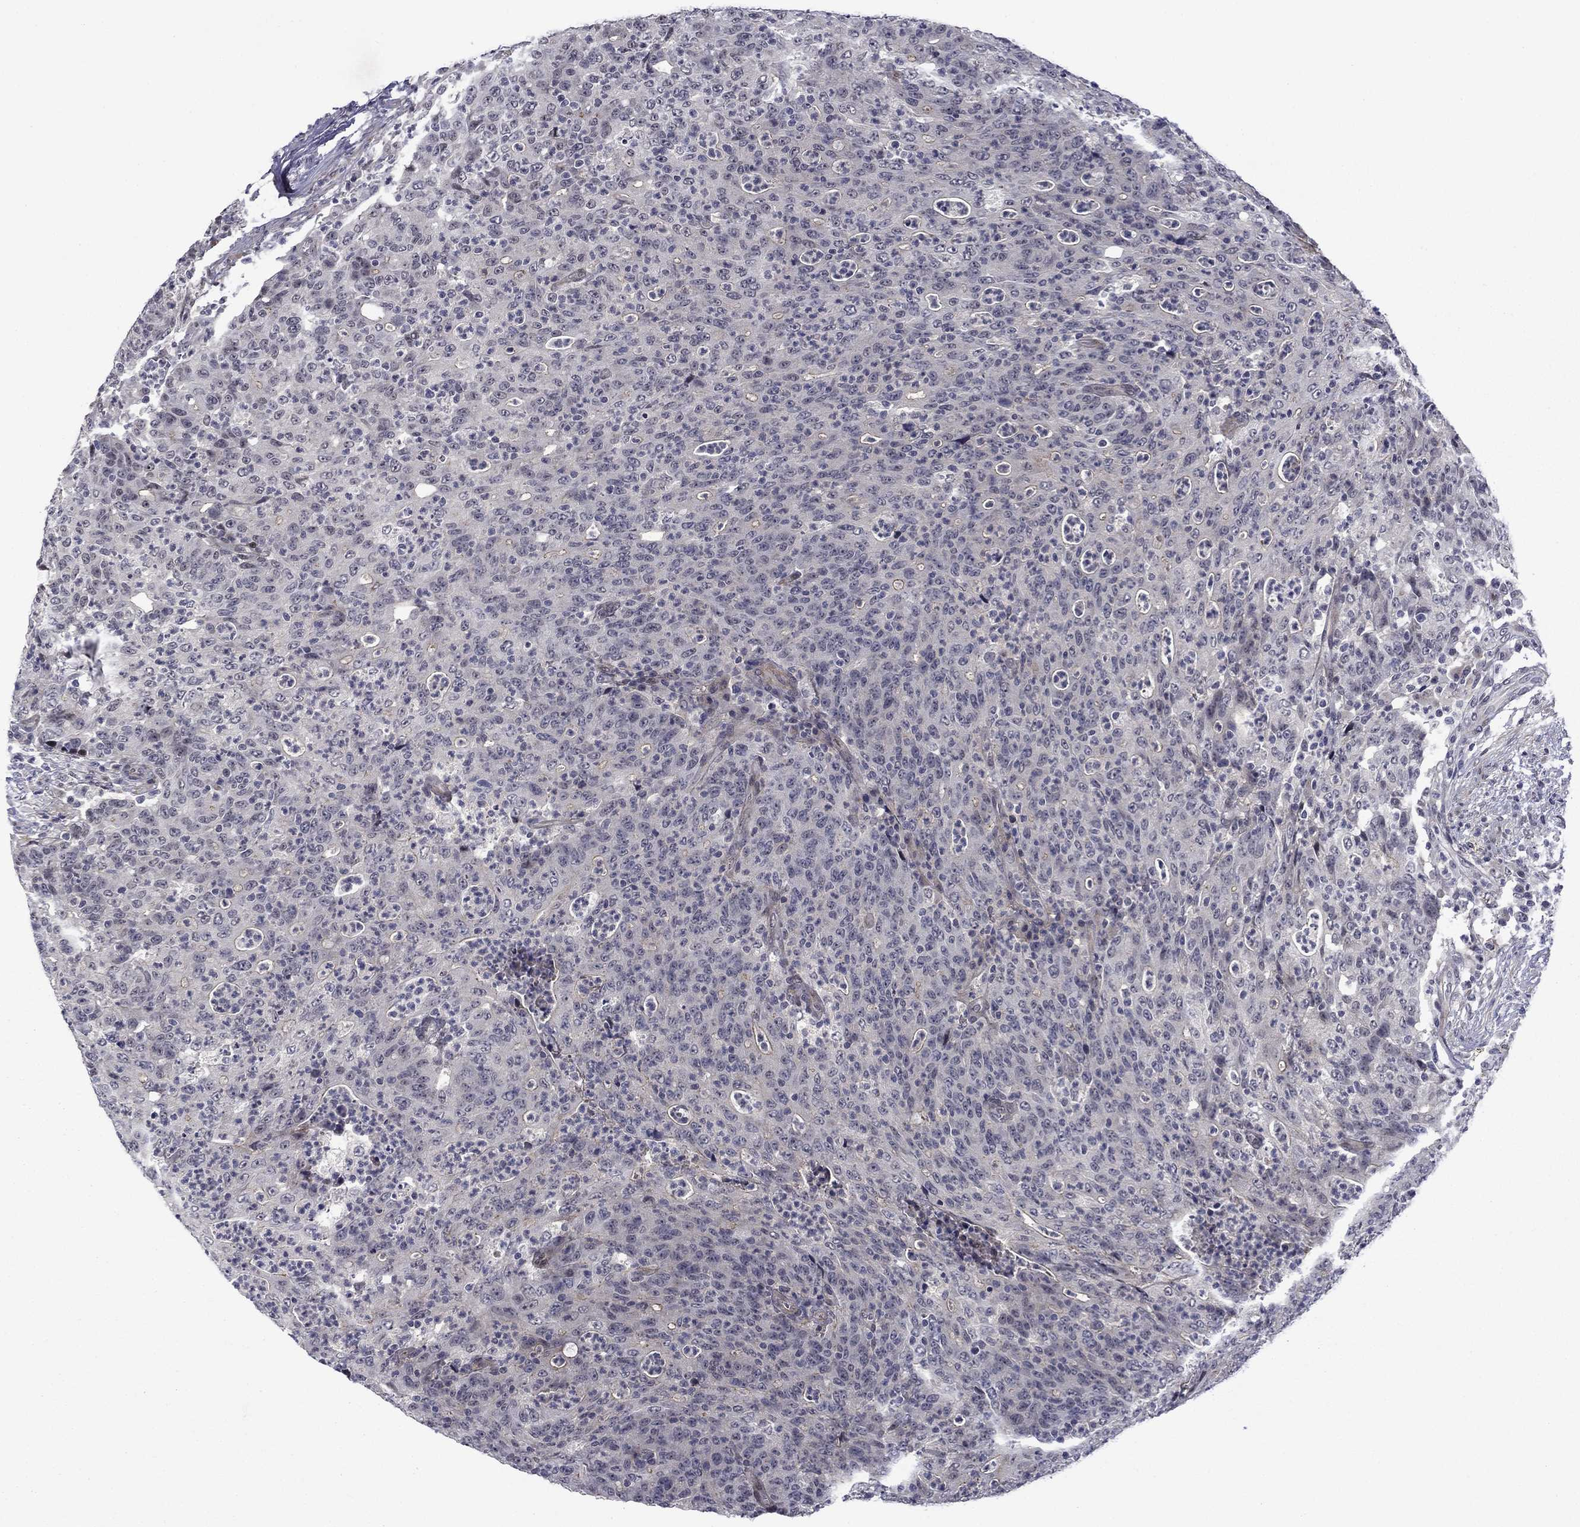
{"staining": {"intensity": "negative", "quantity": "none", "location": "none"}, "tissue": "colorectal cancer", "cell_type": "Tumor cells", "image_type": "cancer", "snomed": [{"axis": "morphology", "description": "Adenocarcinoma, NOS"}, {"axis": "topography", "description": "Colon"}], "caption": "High power microscopy image of an immunohistochemistry (IHC) micrograph of colorectal adenocarcinoma, revealing no significant positivity in tumor cells.", "gene": "B3GAT1", "patient": {"sex": "male", "age": 70}}